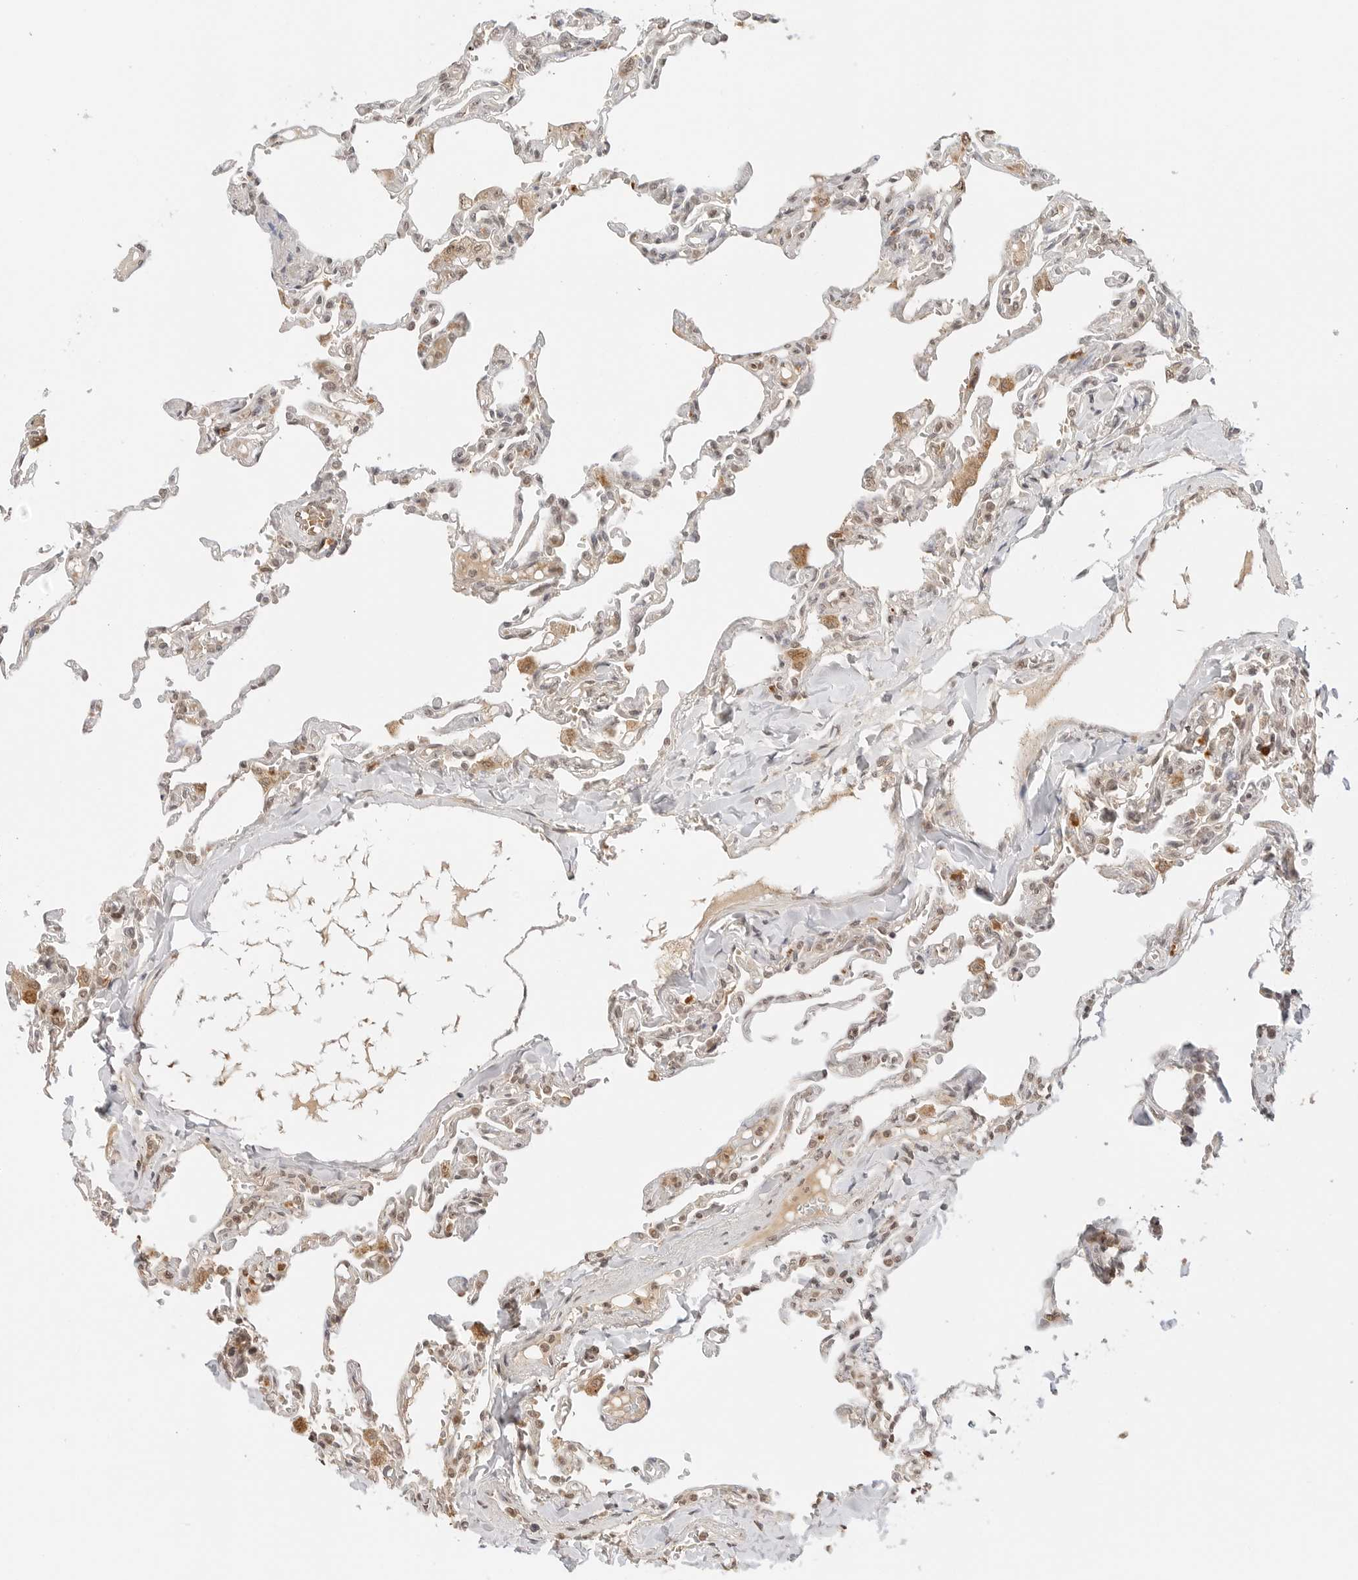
{"staining": {"intensity": "weak", "quantity": ">75%", "location": "cytoplasmic/membranous,nuclear"}, "tissue": "lung", "cell_type": "Alveolar cells", "image_type": "normal", "snomed": [{"axis": "morphology", "description": "Normal tissue, NOS"}, {"axis": "topography", "description": "Lung"}], "caption": "This is an image of immunohistochemistry staining of normal lung, which shows weak expression in the cytoplasmic/membranous,nuclear of alveolar cells.", "gene": "GPR34", "patient": {"sex": "male", "age": 21}}